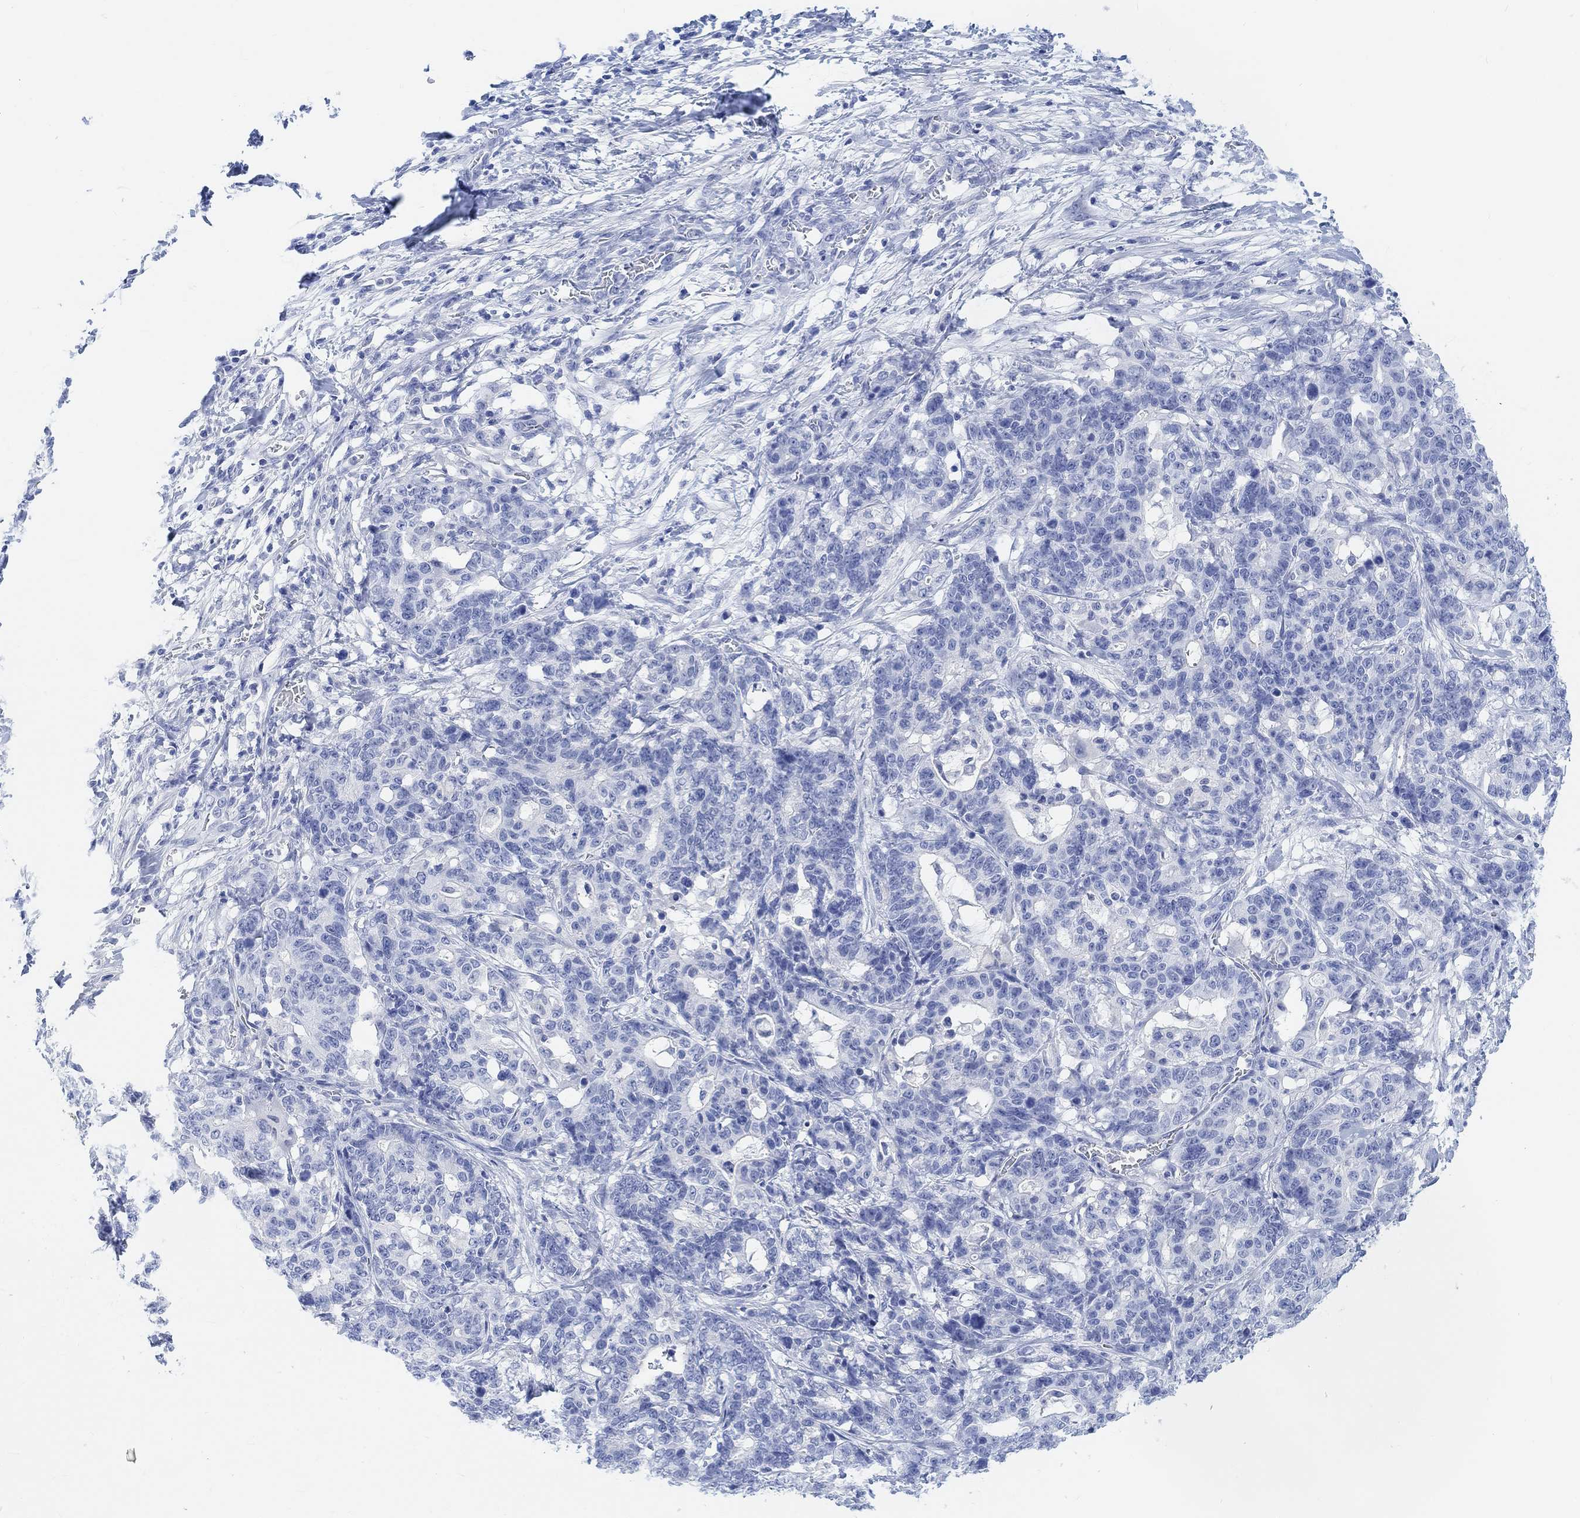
{"staining": {"intensity": "negative", "quantity": "none", "location": "none"}, "tissue": "stomach cancer", "cell_type": "Tumor cells", "image_type": "cancer", "snomed": [{"axis": "morphology", "description": "Normal tissue, NOS"}, {"axis": "morphology", "description": "Adenocarcinoma, NOS"}, {"axis": "topography", "description": "Stomach"}], "caption": "Immunohistochemical staining of human stomach cancer reveals no significant staining in tumor cells.", "gene": "ENO4", "patient": {"sex": "female", "age": 64}}